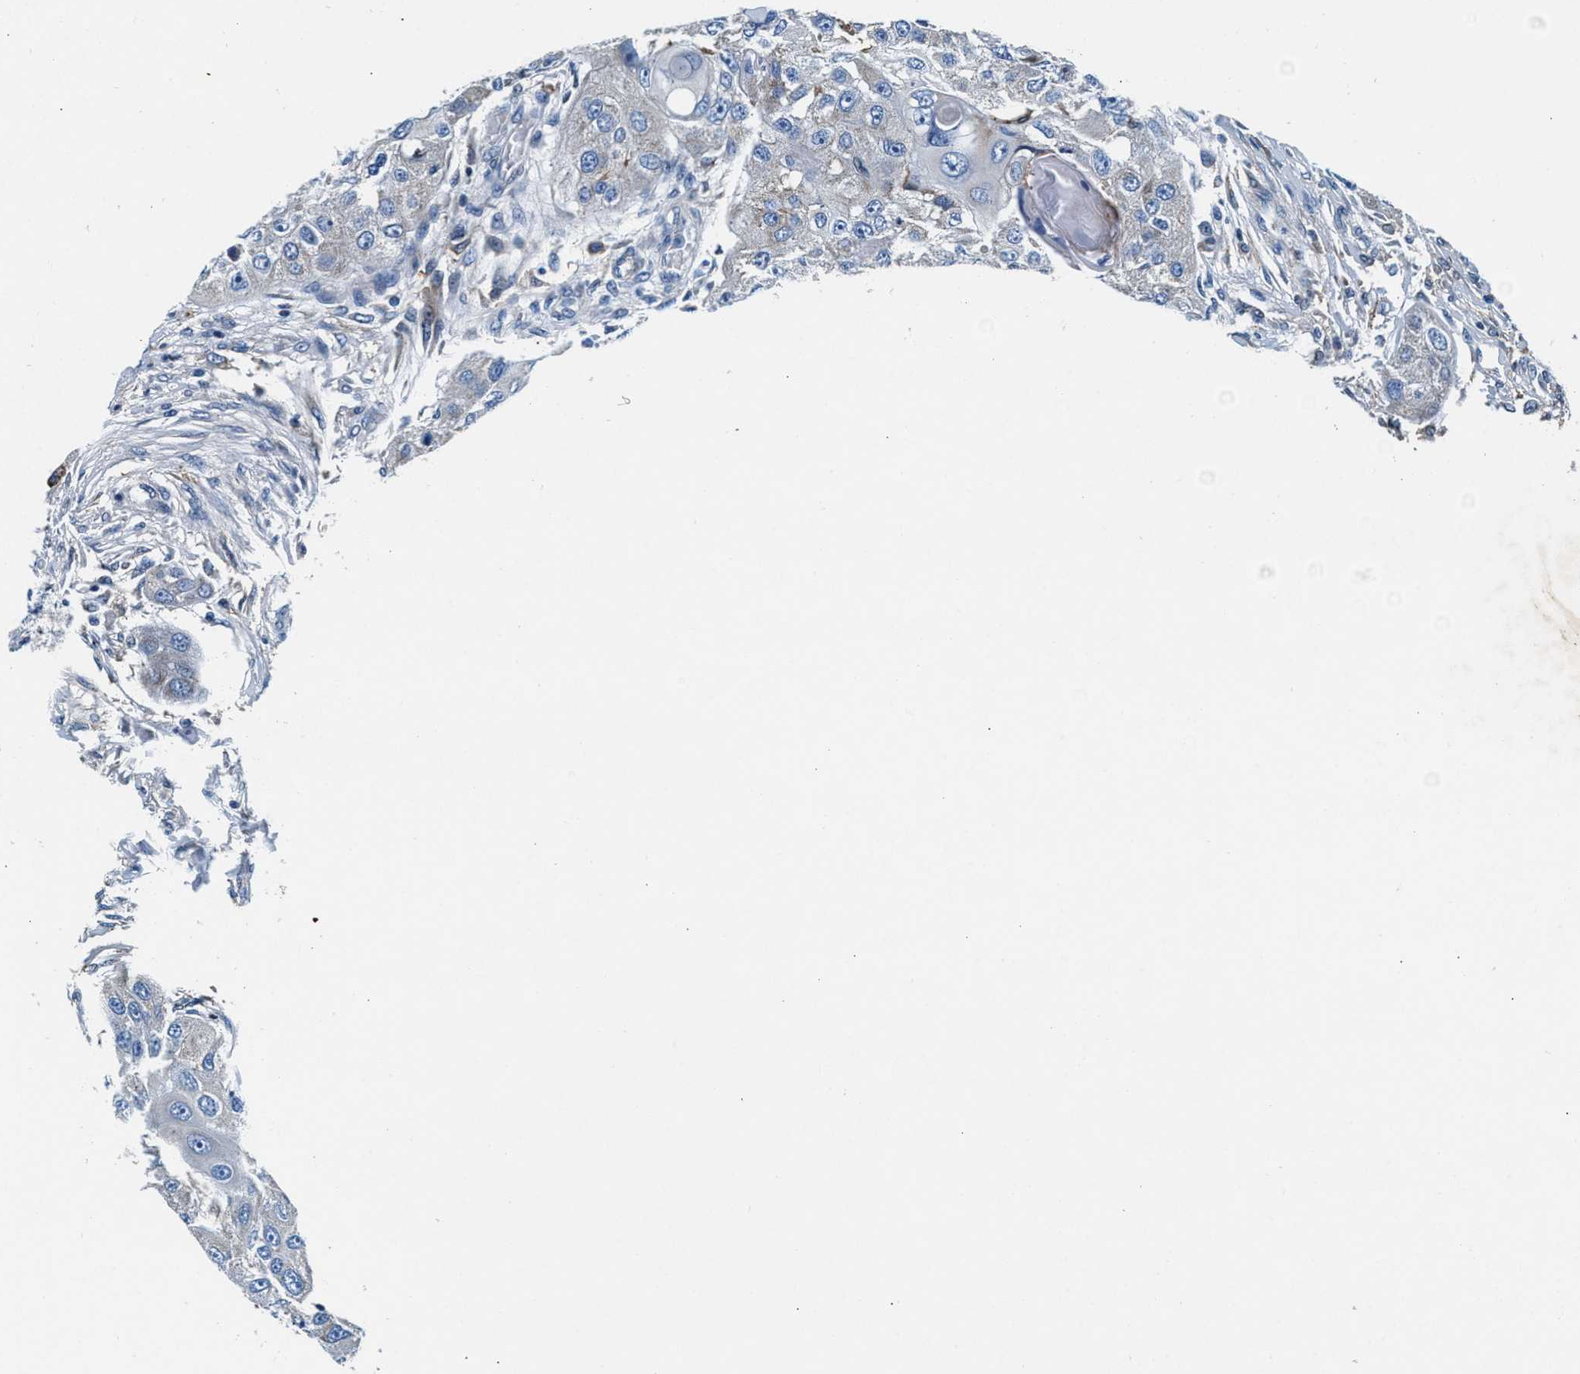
{"staining": {"intensity": "negative", "quantity": "none", "location": "none"}, "tissue": "head and neck cancer", "cell_type": "Tumor cells", "image_type": "cancer", "snomed": [{"axis": "morphology", "description": "Normal tissue, NOS"}, {"axis": "morphology", "description": "Squamous cell carcinoma, NOS"}, {"axis": "topography", "description": "Skeletal muscle"}, {"axis": "topography", "description": "Head-Neck"}], "caption": "DAB (3,3'-diaminobenzidine) immunohistochemical staining of squamous cell carcinoma (head and neck) demonstrates no significant positivity in tumor cells.", "gene": "SLFN11", "patient": {"sex": "male", "age": 51}}